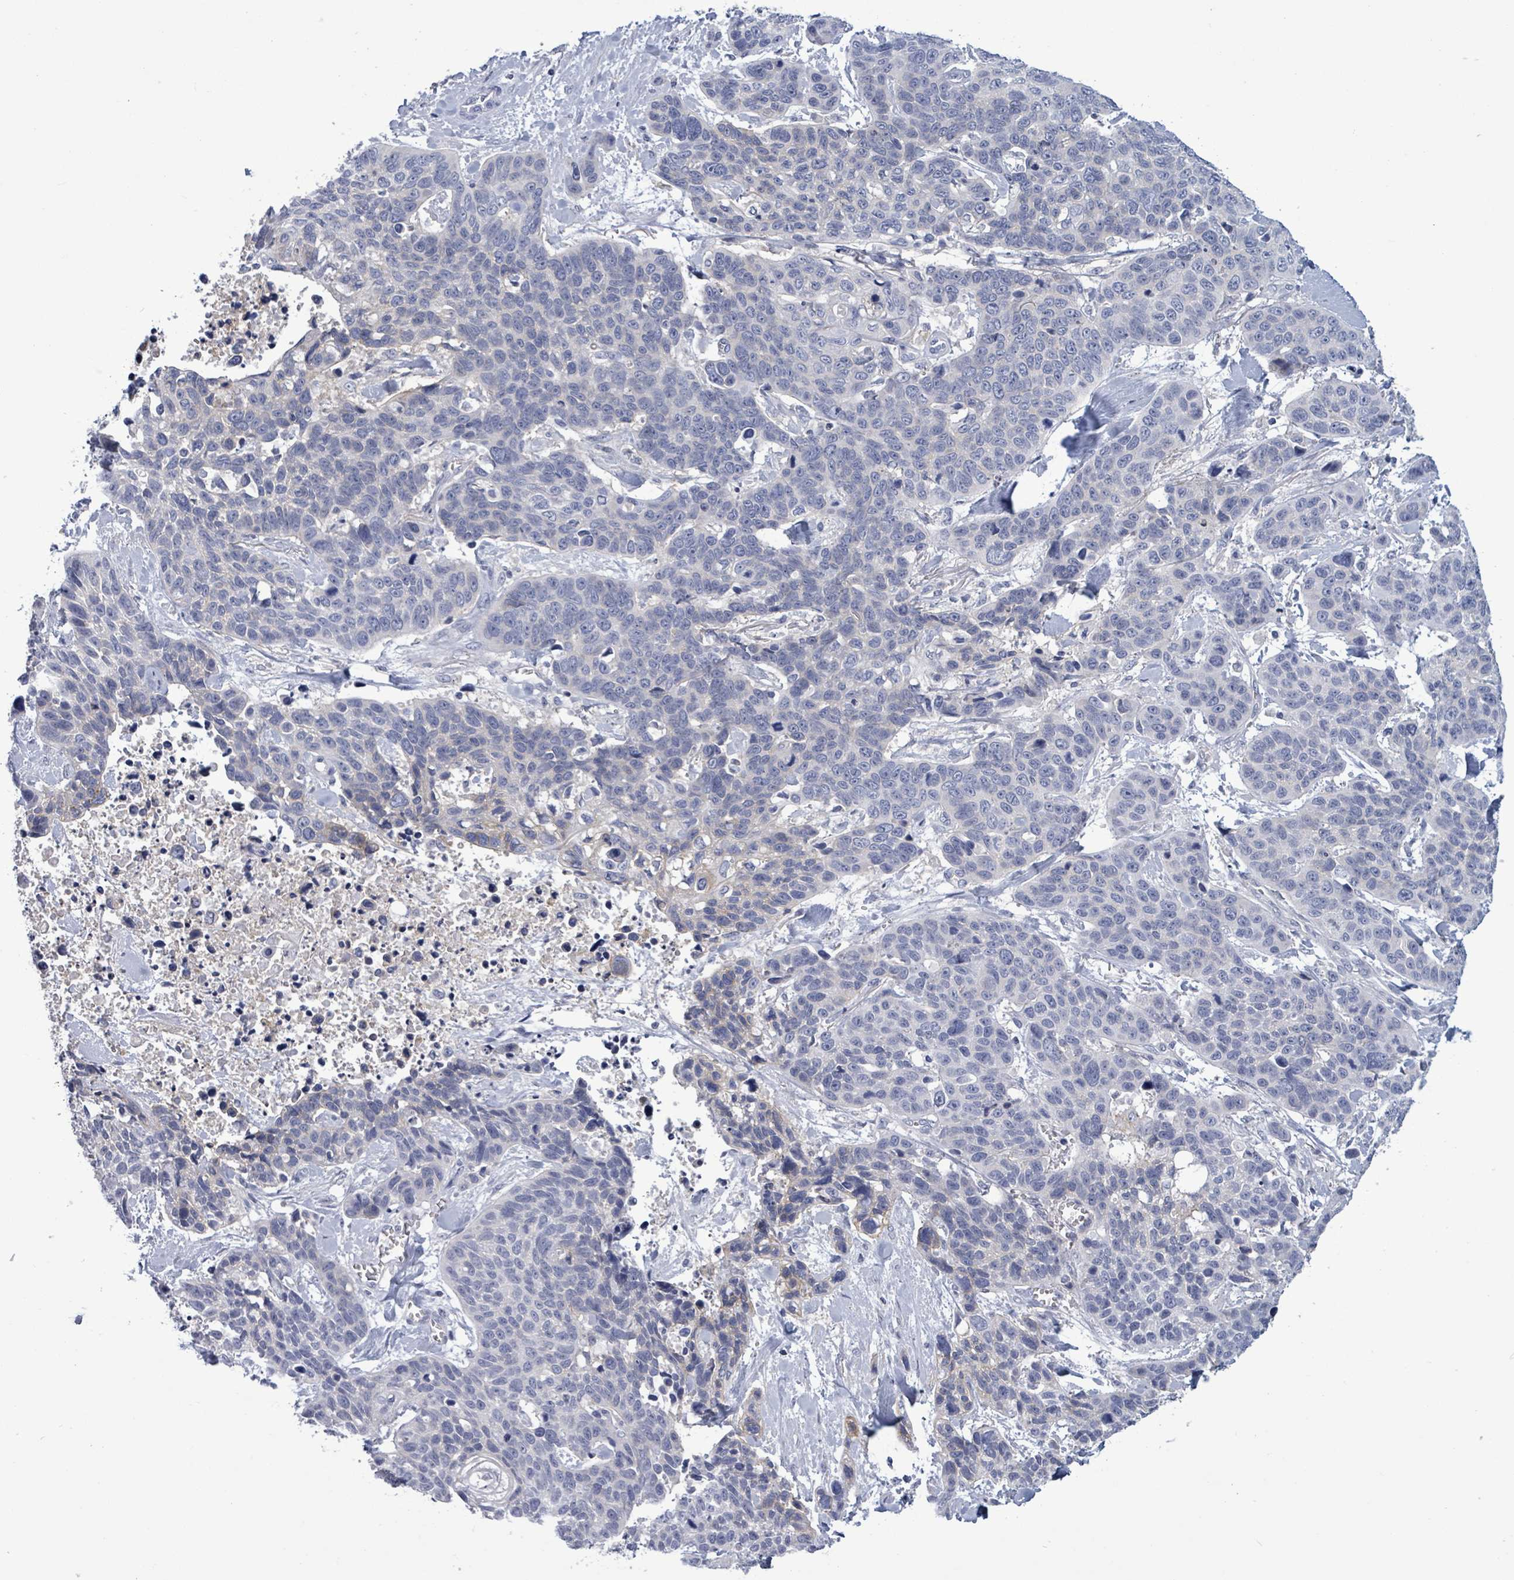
{"staining": {"intensity": "negative", "quantity": "none", "location": "none"}, "tissue": "lung cancer", "cell_type": "Tumor cells", "image_type": "cancer", "snomed": [{"axis": "morphology", "description": "Squamous cell carcinoma, NOS"}, {"axis": "topography", "description": "Lung"}], "caption": "There is no significant staining in tumor cells of lung cancer.", "gene": "BSG", "patient": {"sex": "male", "age": 62}}